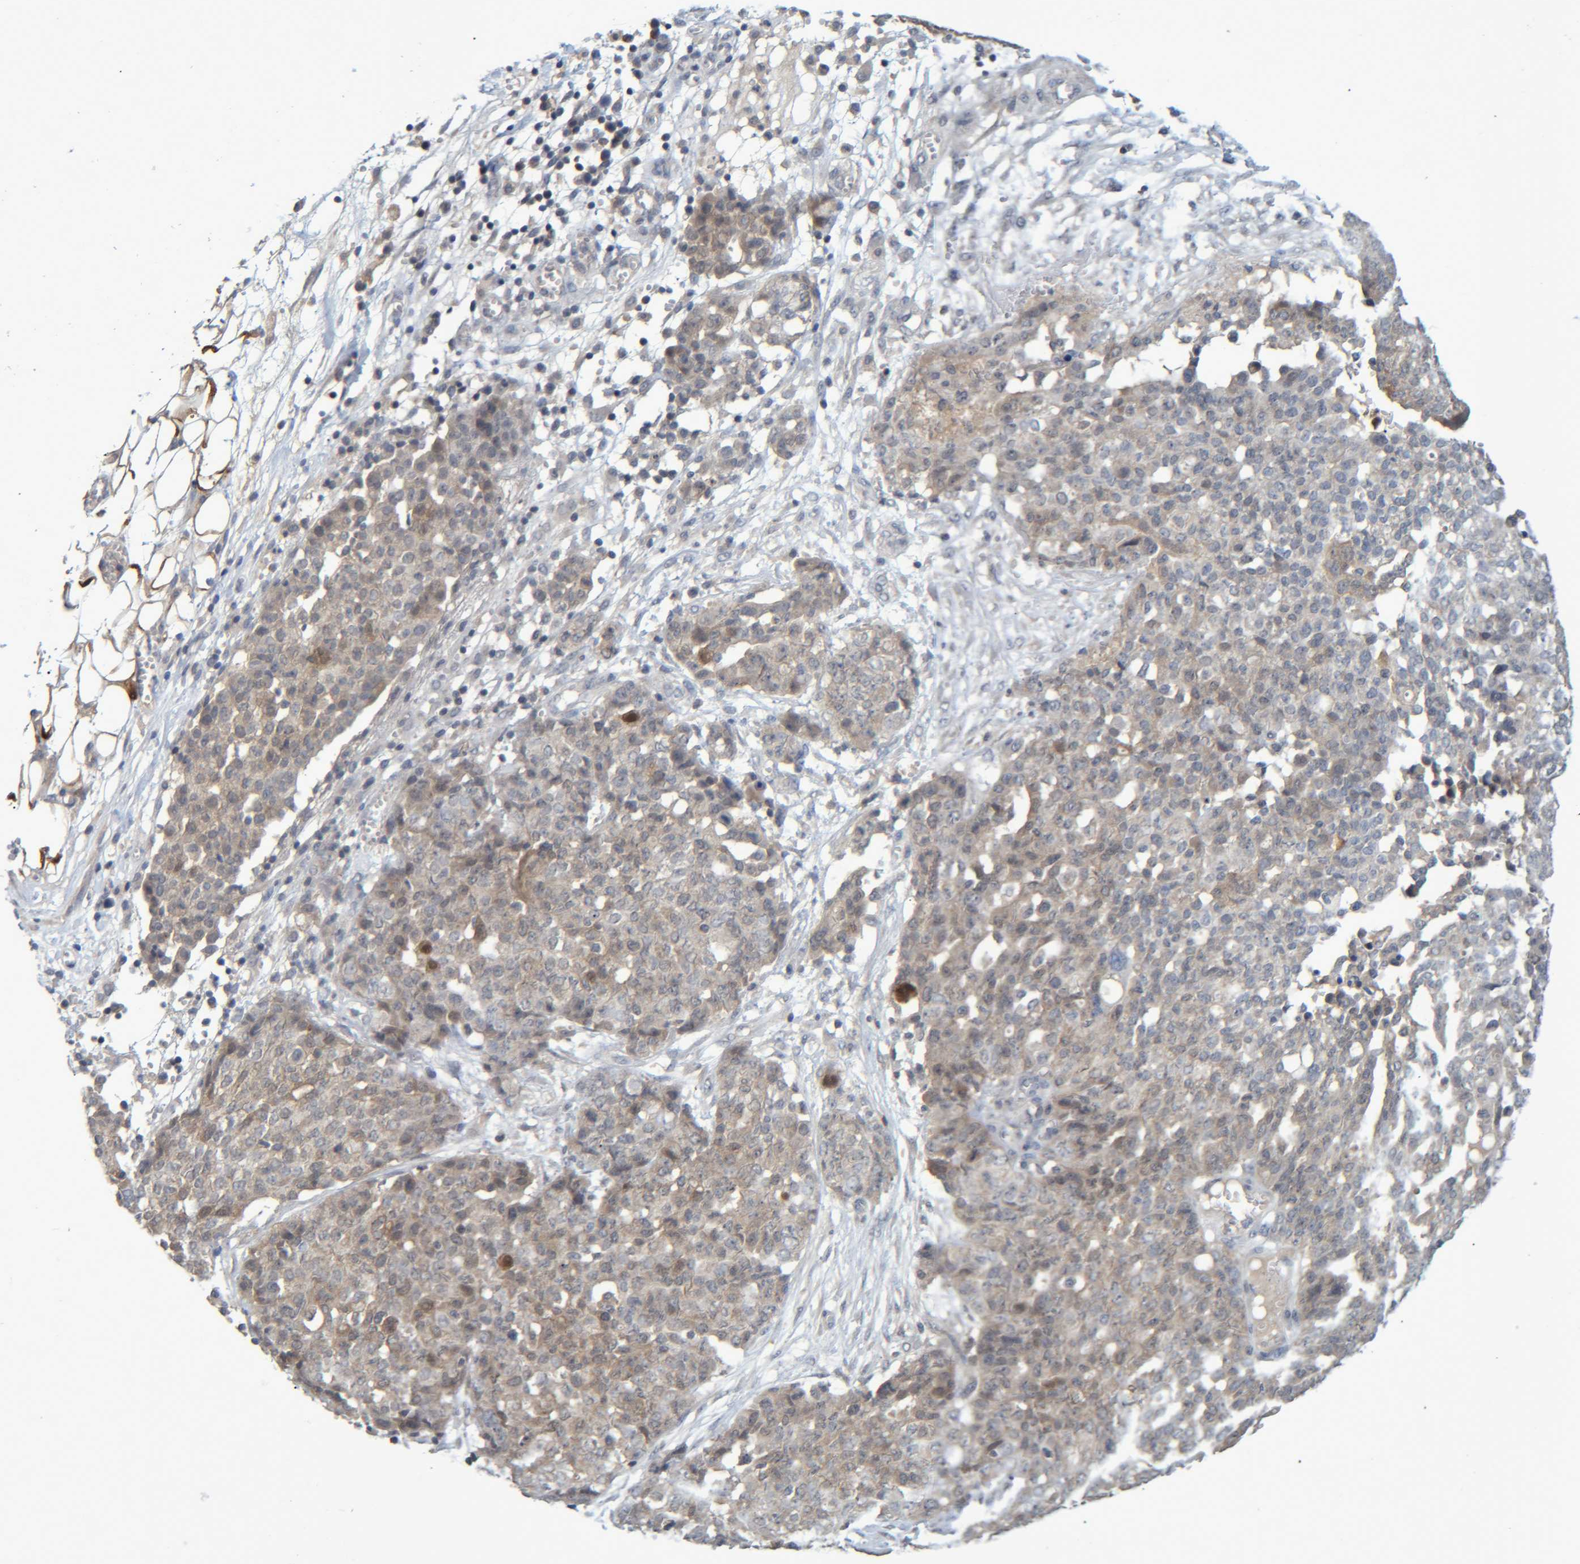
{"staining": {"intensity": "weak", "quantity": "25%-75%", "location": "cytoplasmic/membranous"}, "tissue": "ovarian cancer", "cell_type": "Tumor cells", "image_type": "cancer", "snomed": [{"axis": "morphology", "description": "Cystadenocarcinoma, serous, NOS"}, {"axis": "topography", "description": "Soft tissue"}, {"axis": "topography", "description": "Ovary"}], "caption": "Protein positivity by immunohistochemistry (IHC) reveals weak cytoplasmic/membranous expression in approximately 25%-75% of tumor cells in ovarian cancer (serous cystadenocarcinoma).", "gene": "PCYT2", "patient": {"sex": "female", "age": 57}}